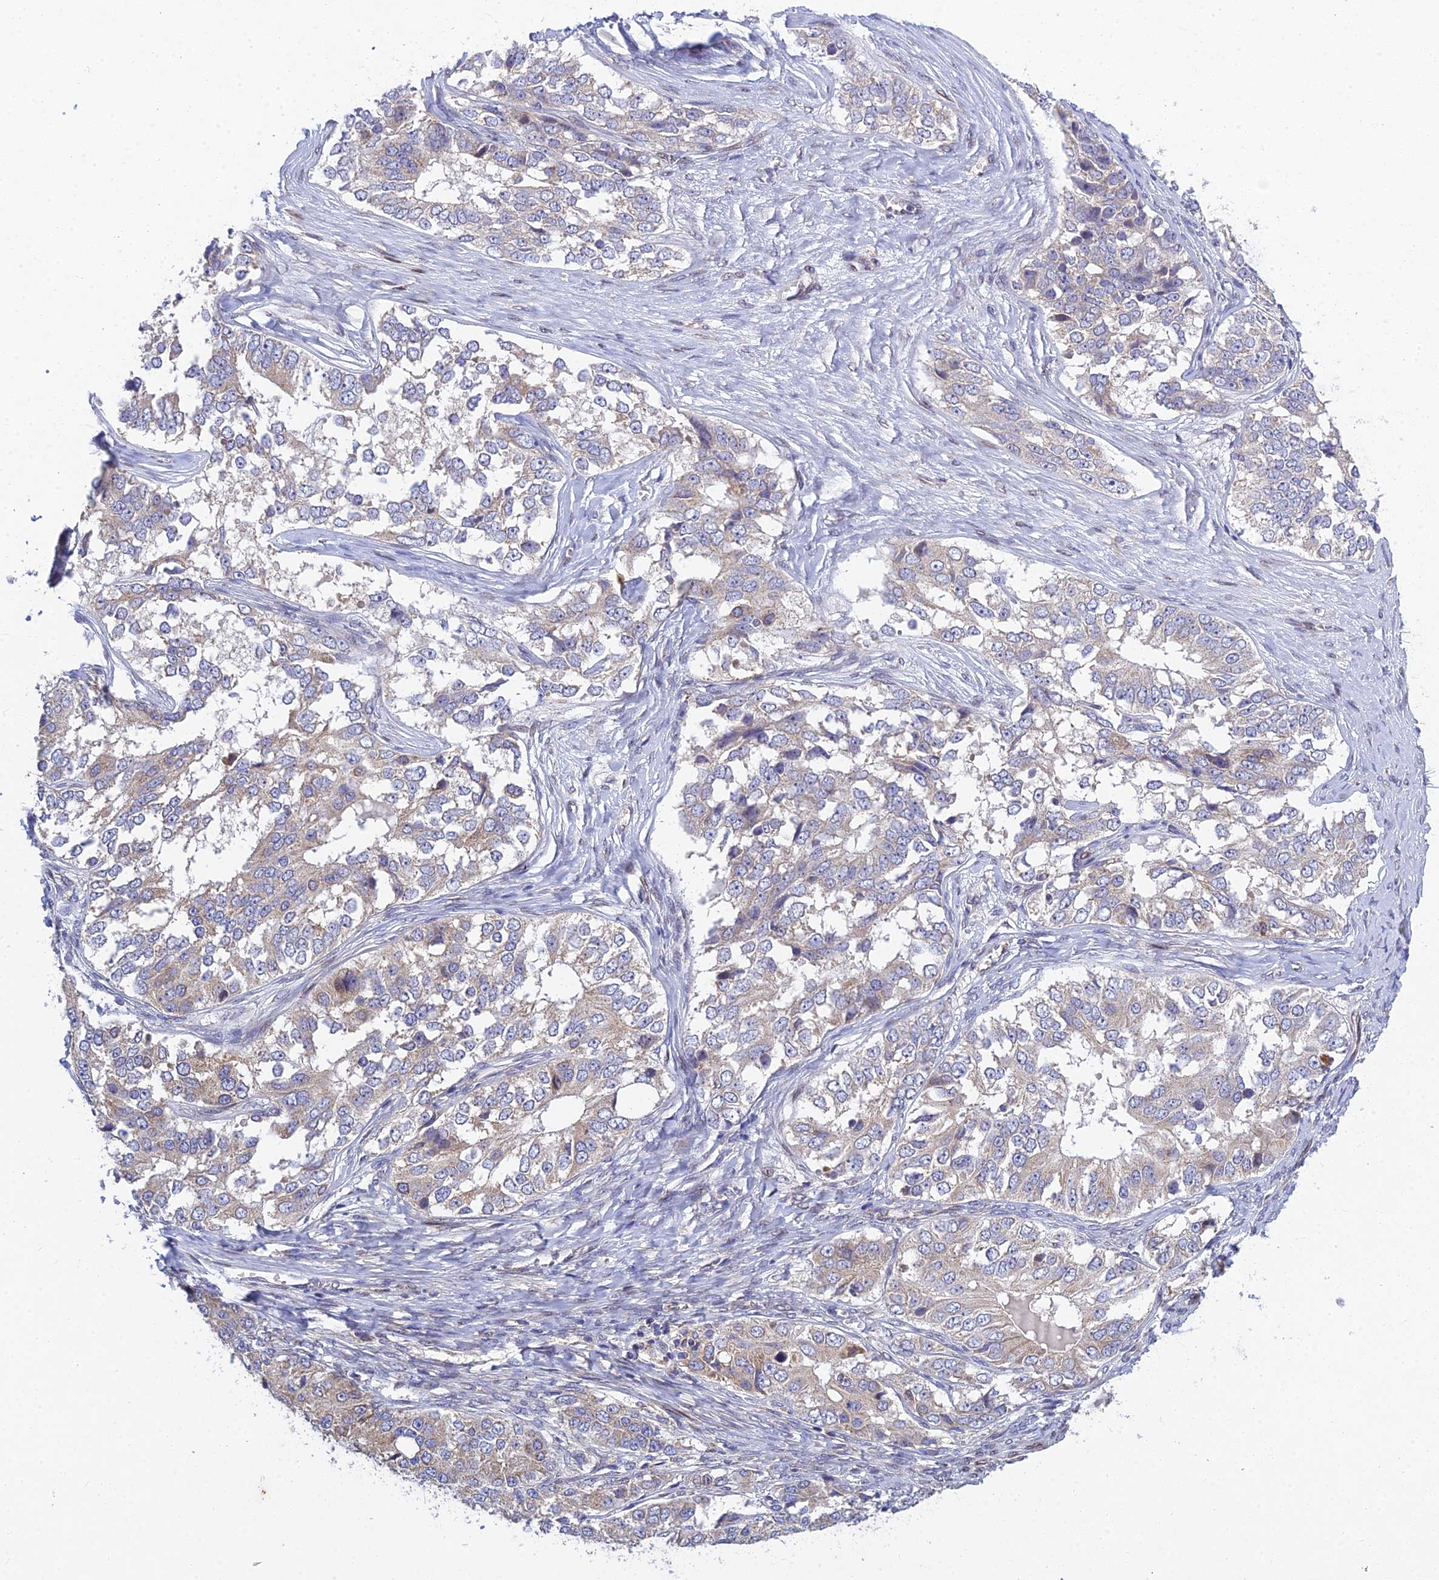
{"staining": {"intensity": "negative", "quantity": "none", "location": "none"}, "tissue": "ovarian cancer", "cell_type": "Tumor cells", "image_type": "cancer", "snomed": [{"axis": "morphology", "description": "Carcinoma, endometroid"}, {"axis": "topography", "description": "Ovary"}], "caption": "A photomicrograph of human endometroid carcinoma (ovarian) is negative for staining in tumor cells. The staining is performed using DAB (3,3'-diaminobenzidine) brown chromogen with nuclei counter-stained in using hematoxylin.", "gene": "MGAT2", "patient": {"sex": "female", "age": 51}}